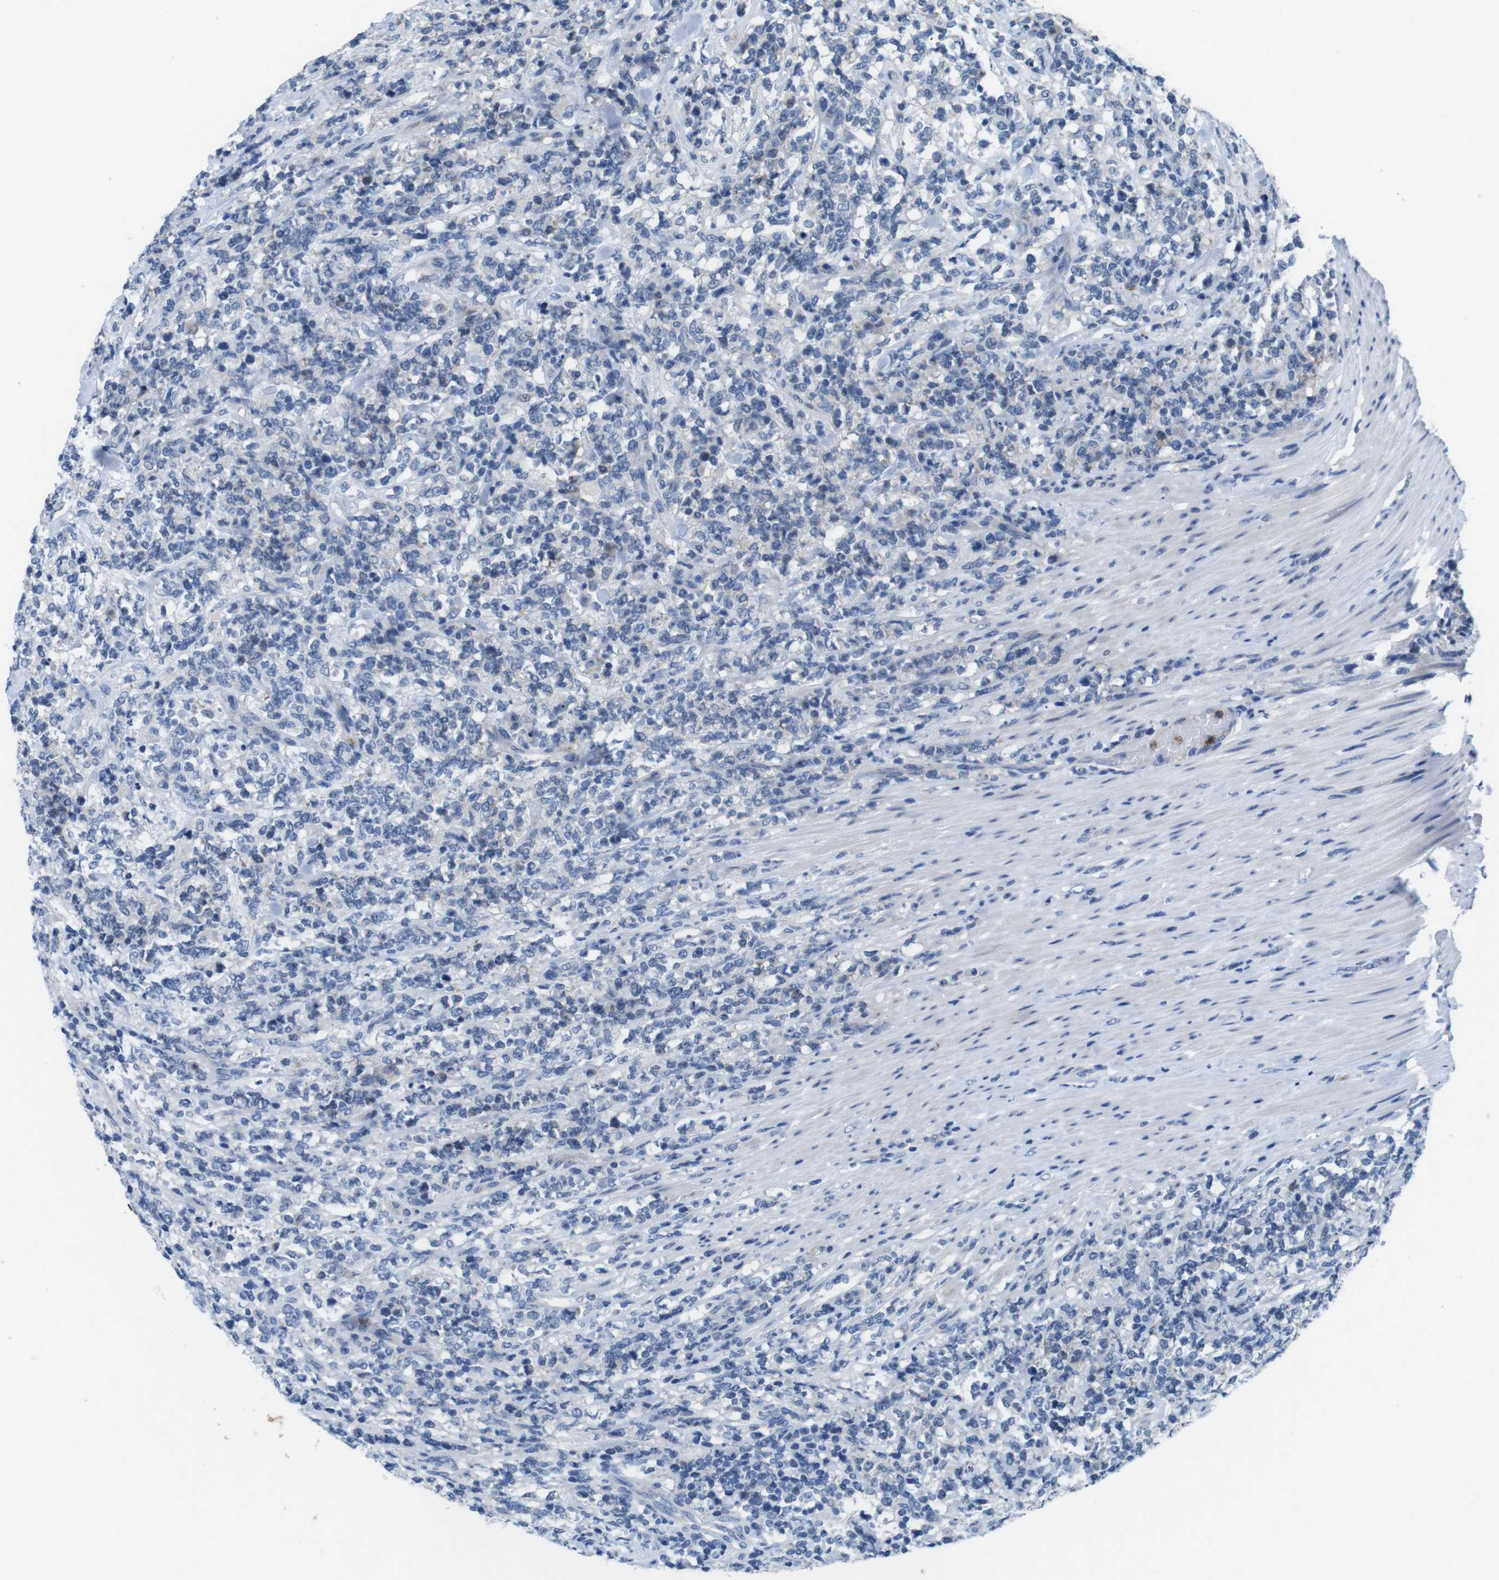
{"staining": {"intensity": "negative", "quantity": "none", "location": "none"}, "tissue": "lymphoma", "cell_type": "Tumor cells", "image_type": "cancer", "snomed": [{"axis": "morphology", "description": "Malignant lymphoma, non-Hodgkin's type, High grade"}, {"axis": "topography", "description": "Soft tissue"}], "caption": "Immunohistochemistry (IHC) of lymphoma reveals no staining in tumor cells. (Brightfield microscopy of DAB (3,3'-diaminobenzidine) immunohistochemistry (IHC) at high magnification).", "gene": "C1RL", "patient": {"sex": "male", "age": 18}}